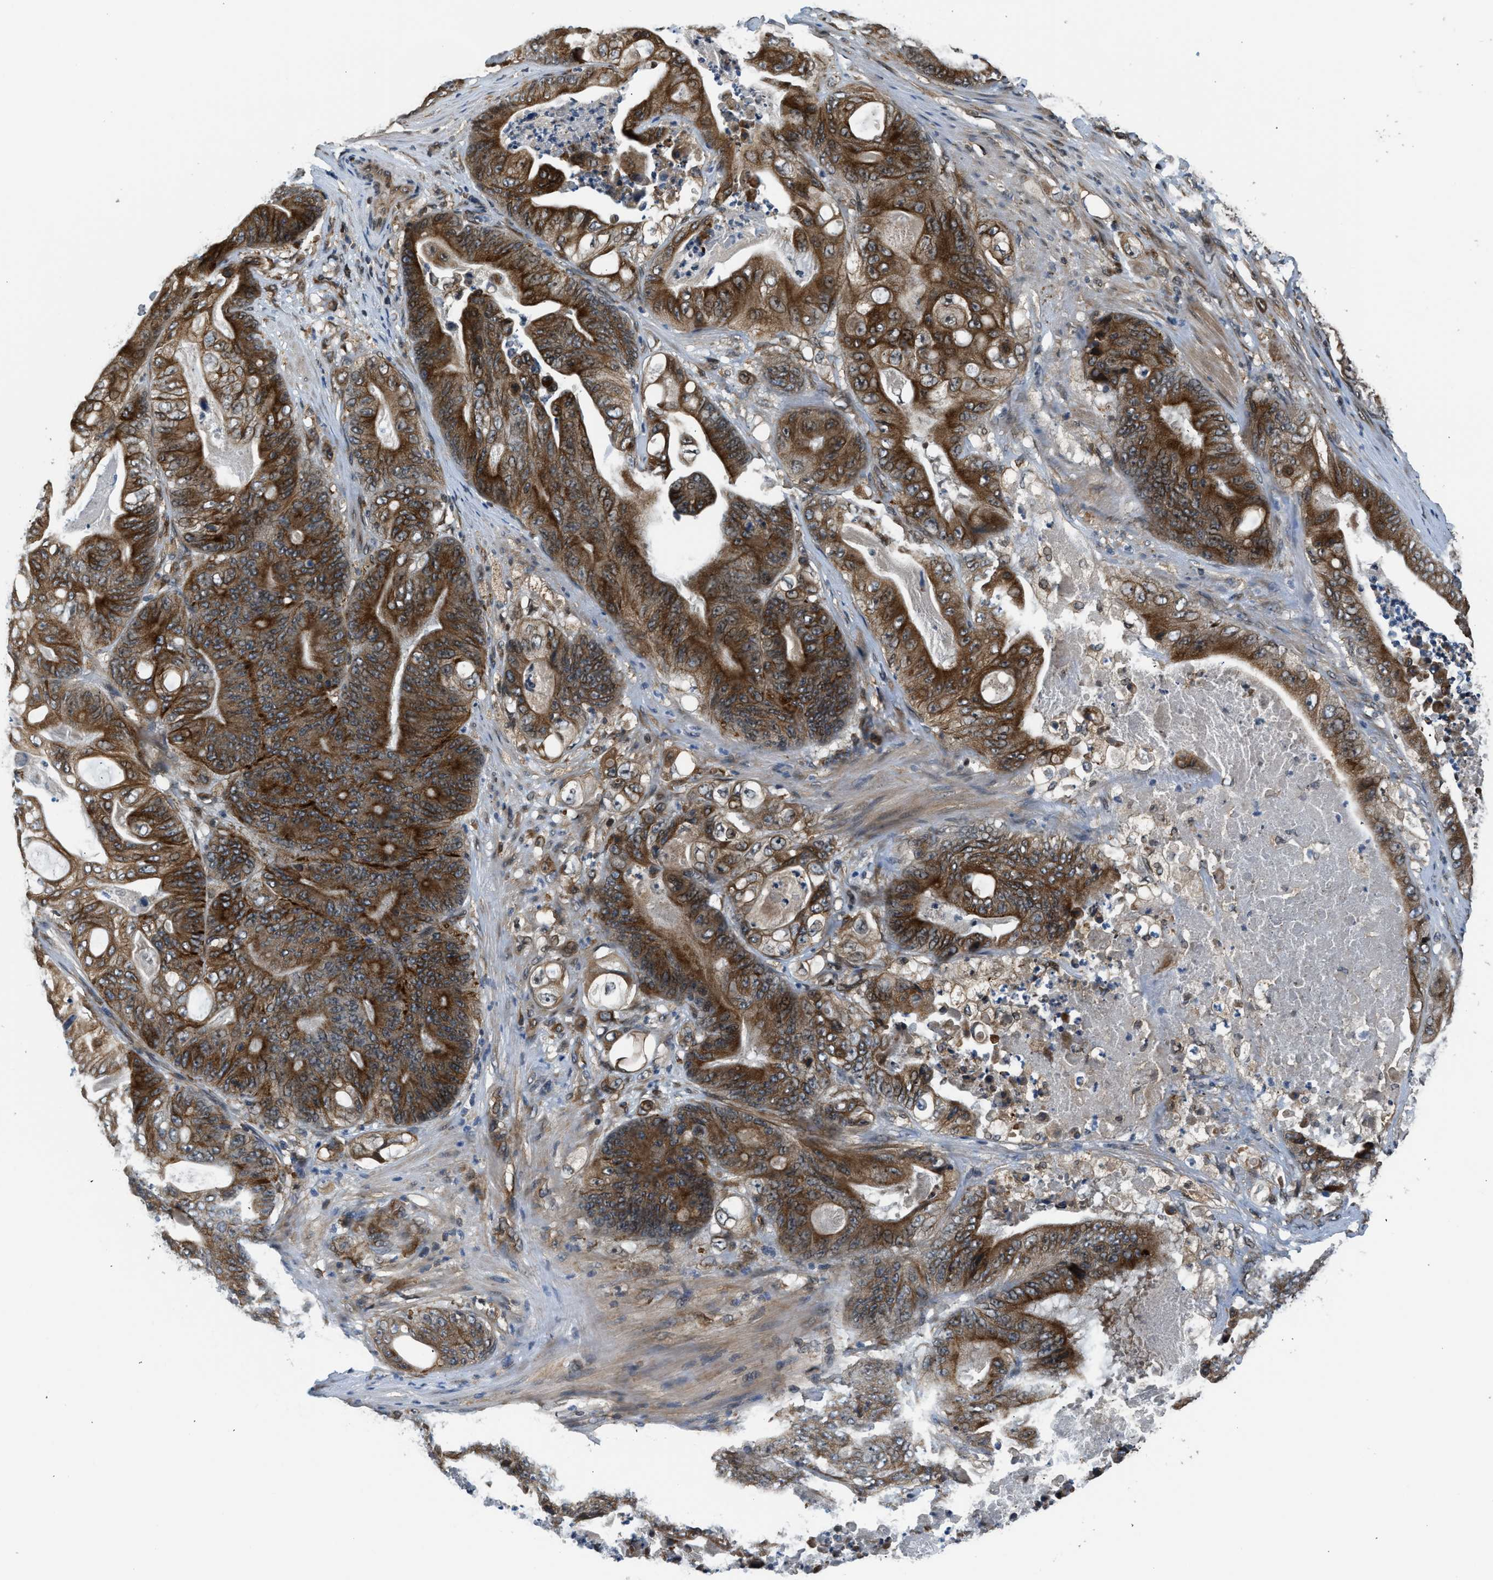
{"staining": {"intensity": "strong", "quantity": ">75%", "location": "cytoplasmic/membranous"}, "tissue": "stomach cancer", "cell_type": "Tumor cells", "image_type": "cancer", "snomed": [{"axis": "morphology", "description": "Adenocarcinoma, NOS"}, {"axis": "topography", "description": "Stomach"}], "caption": "Human adenocarcinoma (stomach) stained with a brown dye exhibits strong cytoplasmic/membranous positive expression in about >75% of tumor cells.", "gene": "RETREG3", "patient": {"sex": "female", "age": 73}}